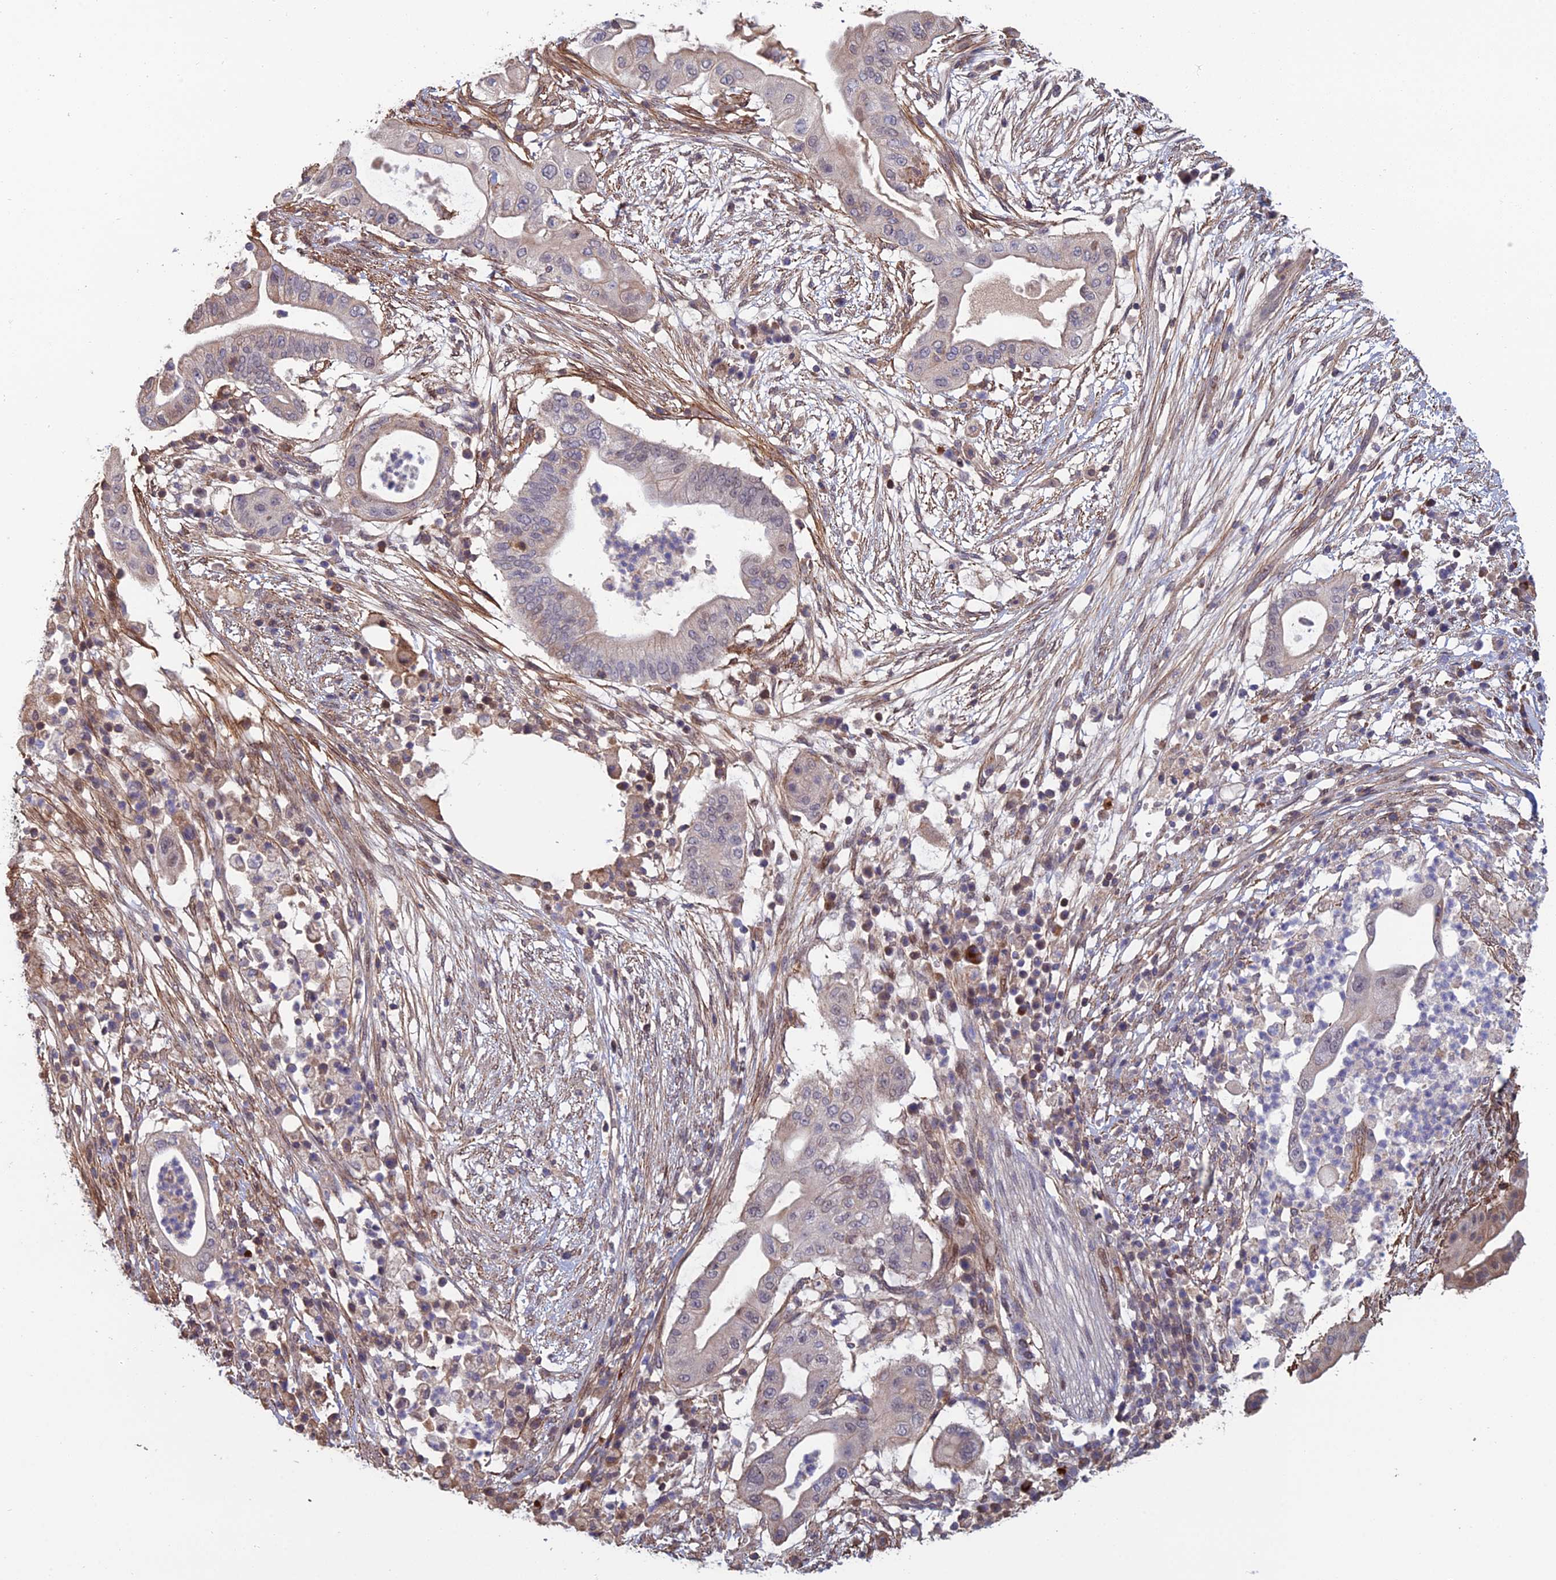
{"staining": {"intensity": "negative", "quantity": "none", "location": "none"}, "tissue": "pancreatic cancer", "cell_type": "Tumor cells", "image_type": "cancer", "snomed": [{"axis": "morphology", "description": "Adenocarcinoma, NOS"}, {"axis": "topography", "description": "Pancreas"}], "caption": "Tumor cells show no significant protein staining in pancreatic cancer (adenocarcinoma).", "gene": "CCDC183", "patient": {"sex": "male", "age": 68}}